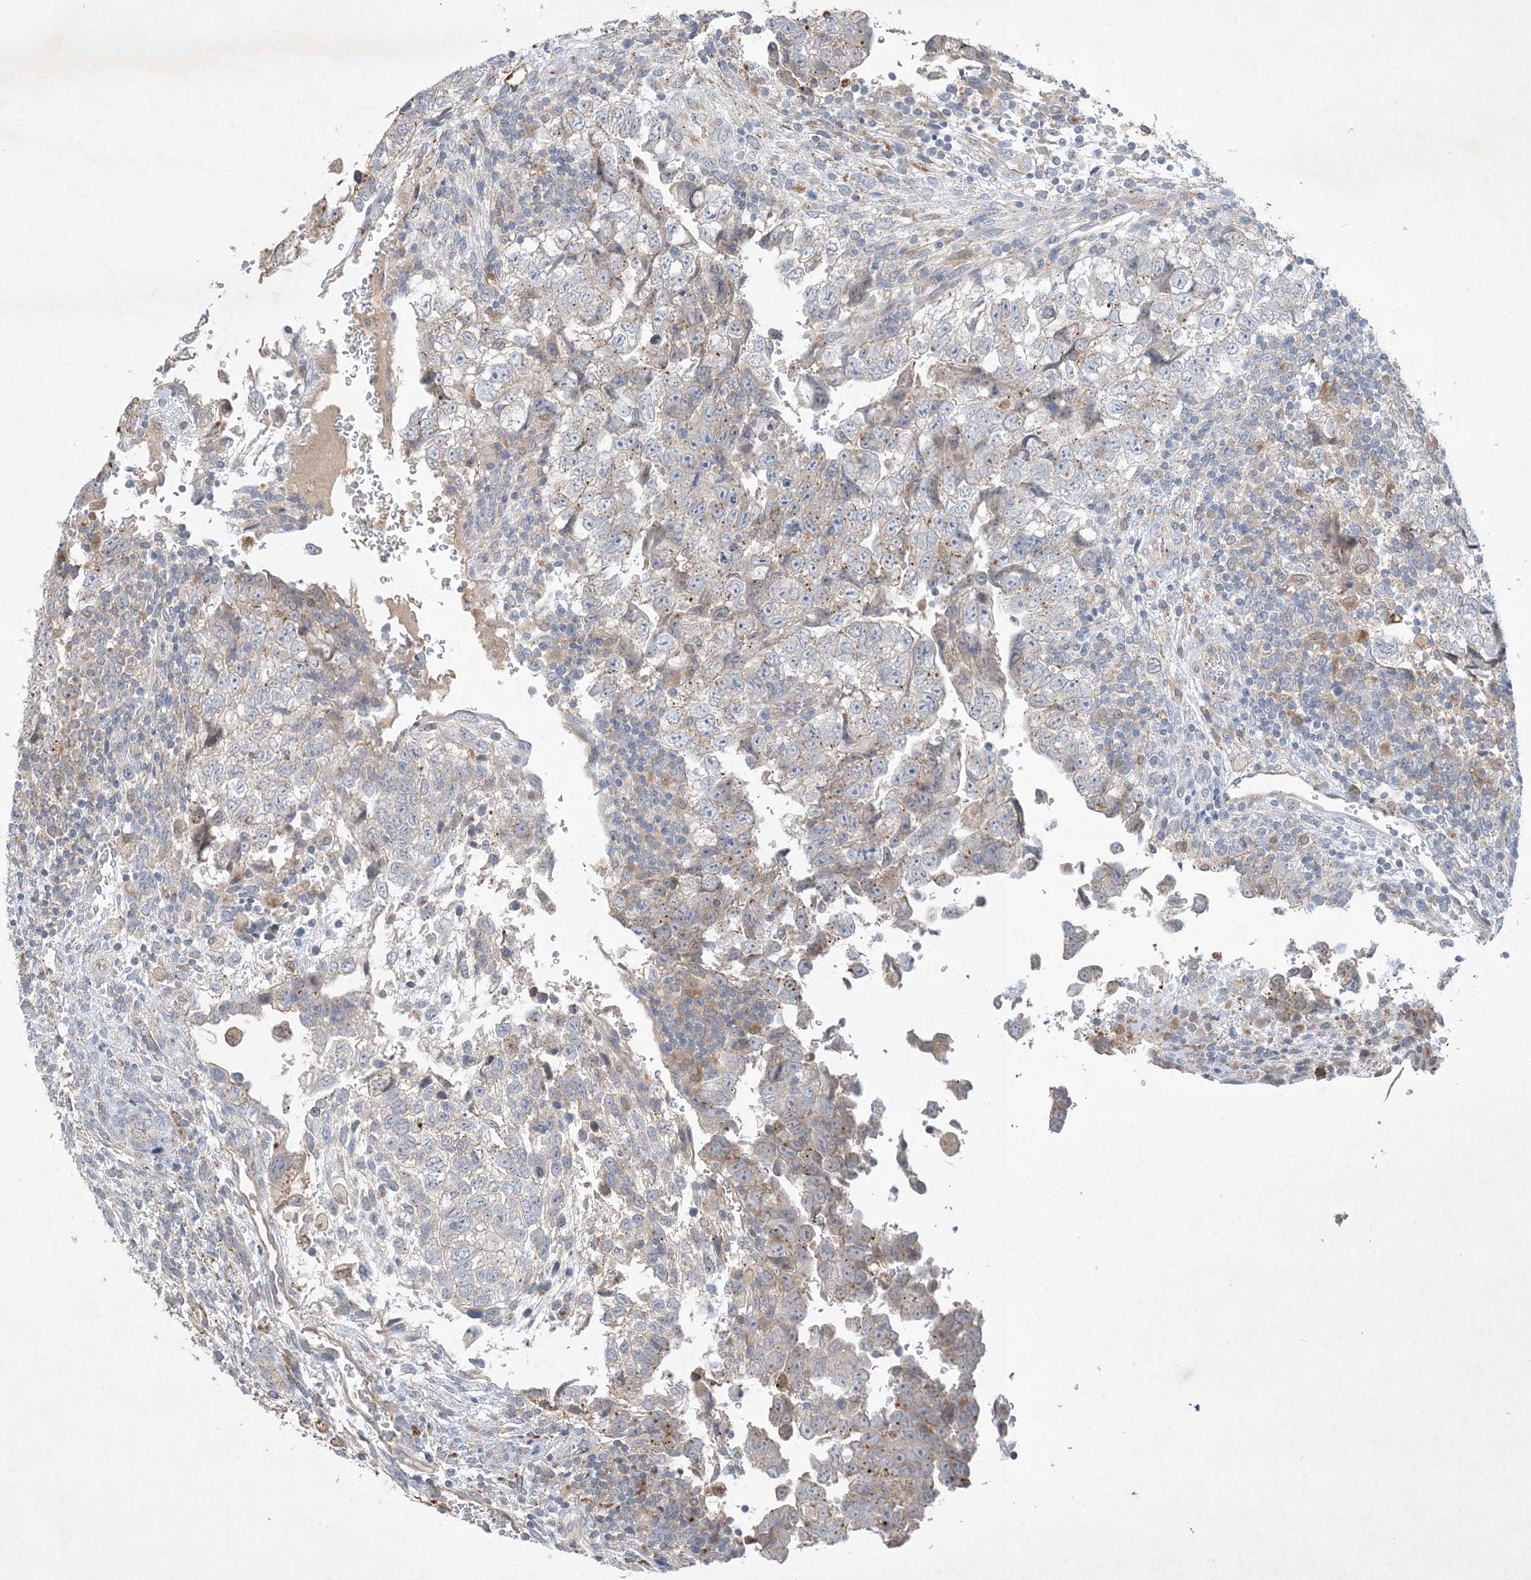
{"staining": {"intensity": "weak", "quantity": "<25%", "location": "cytoplasmic/membranous"}, "tissue": "testis cancer", "cell_type": "Tumor cells", "image_type": "cancer", "snomed": [{"axis": "morphology", "description": "Carcinoma, Embryonal, NOS"}, {"axis": "topography", "description": "Testis"}], "caption": "High magnification brightfield microscopy of testis cancer (embryonal carcinoma) stained with DAB (3,3'-diaminobenzidine) (brown) and counterstained with hematoxylin (blue): tumor cells show no significant expression.", "gene": "MRPS18A", "patient": {"sex": "male", "age": 37}}